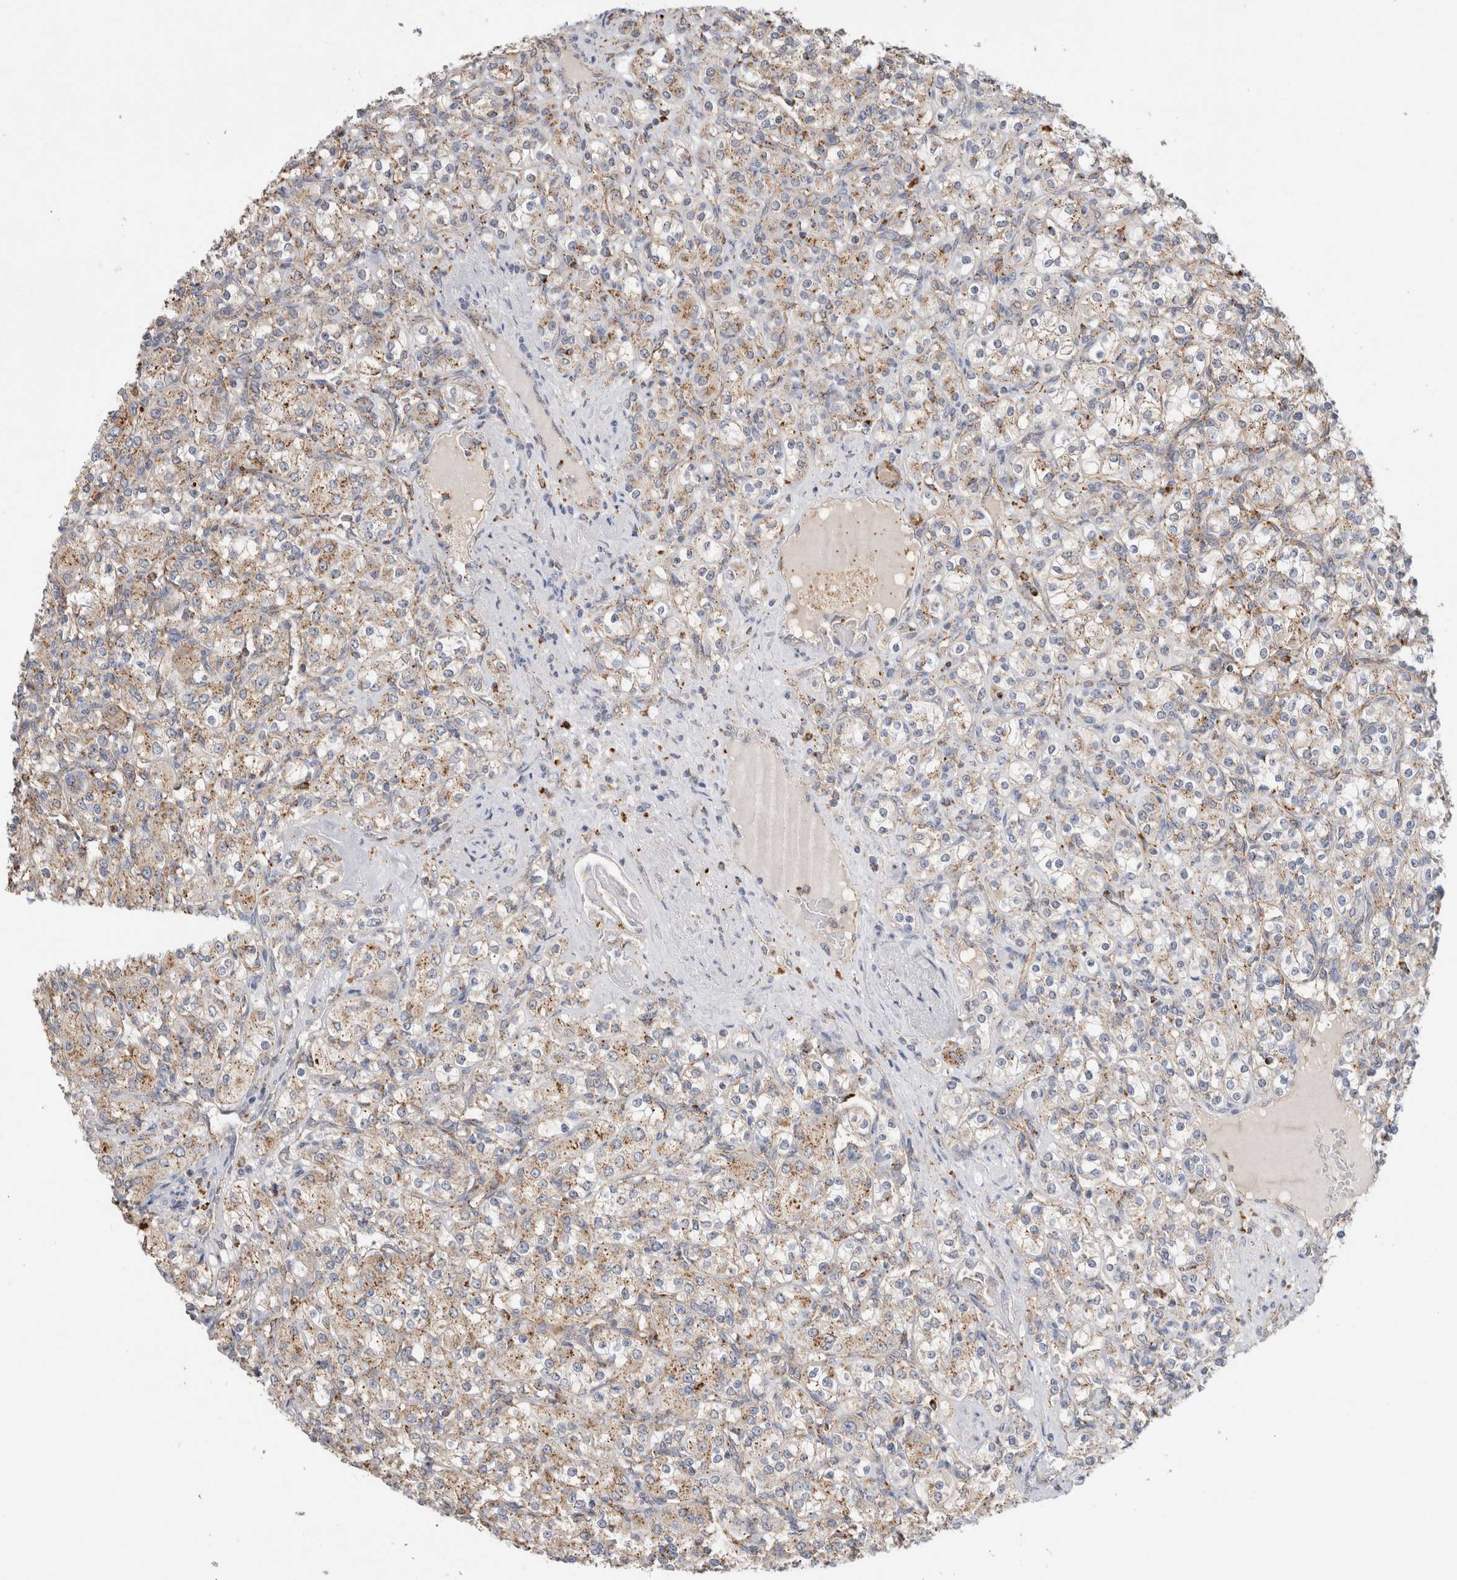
{"staining": {"intensity": "moderate", "quantity": ">75%", "location": "cytoplasmic/membranous"}, "tissue": "renal cancer", "cell_type": "Tumor cells", "image_type": "cancer", "snomed": [{"axis": "morphology", "description": "Adenocarcinoma, NOS"}, {"axis": "topography", "description": "Kidney"}], "caption": "Brown immunohistochemical staining in human renal adenocarcinoma demonstrates moderate cytoplasmic/membranous staining in approximately >75% of tumor cells.", "gene": "GNS", "patient": {"sex": "male", "age": 77}}